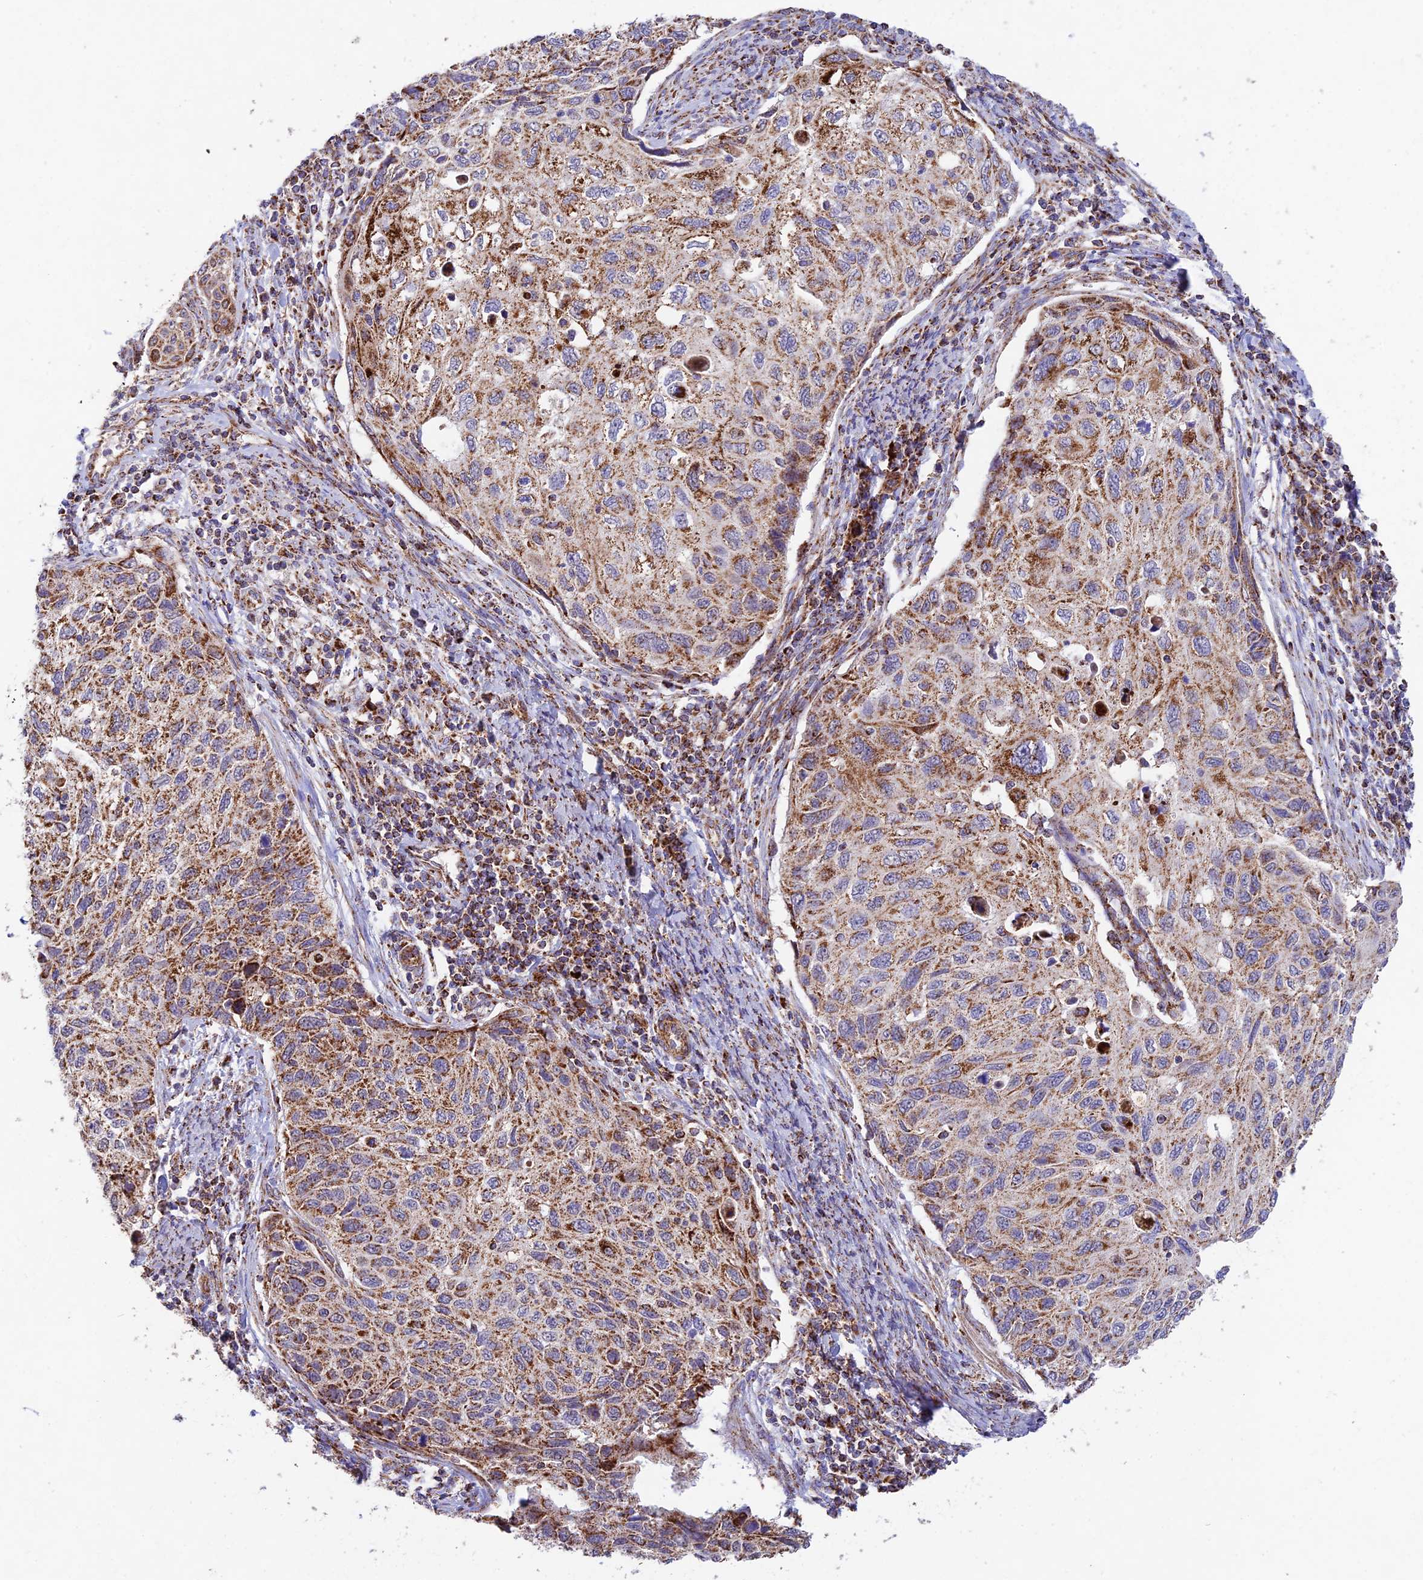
{"staining": {"intensity": "moderate", "quantity": ">75%", "location": "cytoplasmic/membranous"}, "tissue": "cervical cancer", "cell_type": "Tumor cells", "image_type": "cancer", "snomed": [{"axis": "morphology", "description": "Squamous cell carcinoma, NOS"}, {"axis": "topography", "description": "Cervix"}], "caption": "Protein staining shows moderate cytoplasmic/membranous staining in approximately >75% of tumor cells in squamous cell carcinoma (cervical).", "gene": "KHDC3L", "patient": {"sex": "female", "age": 70}}